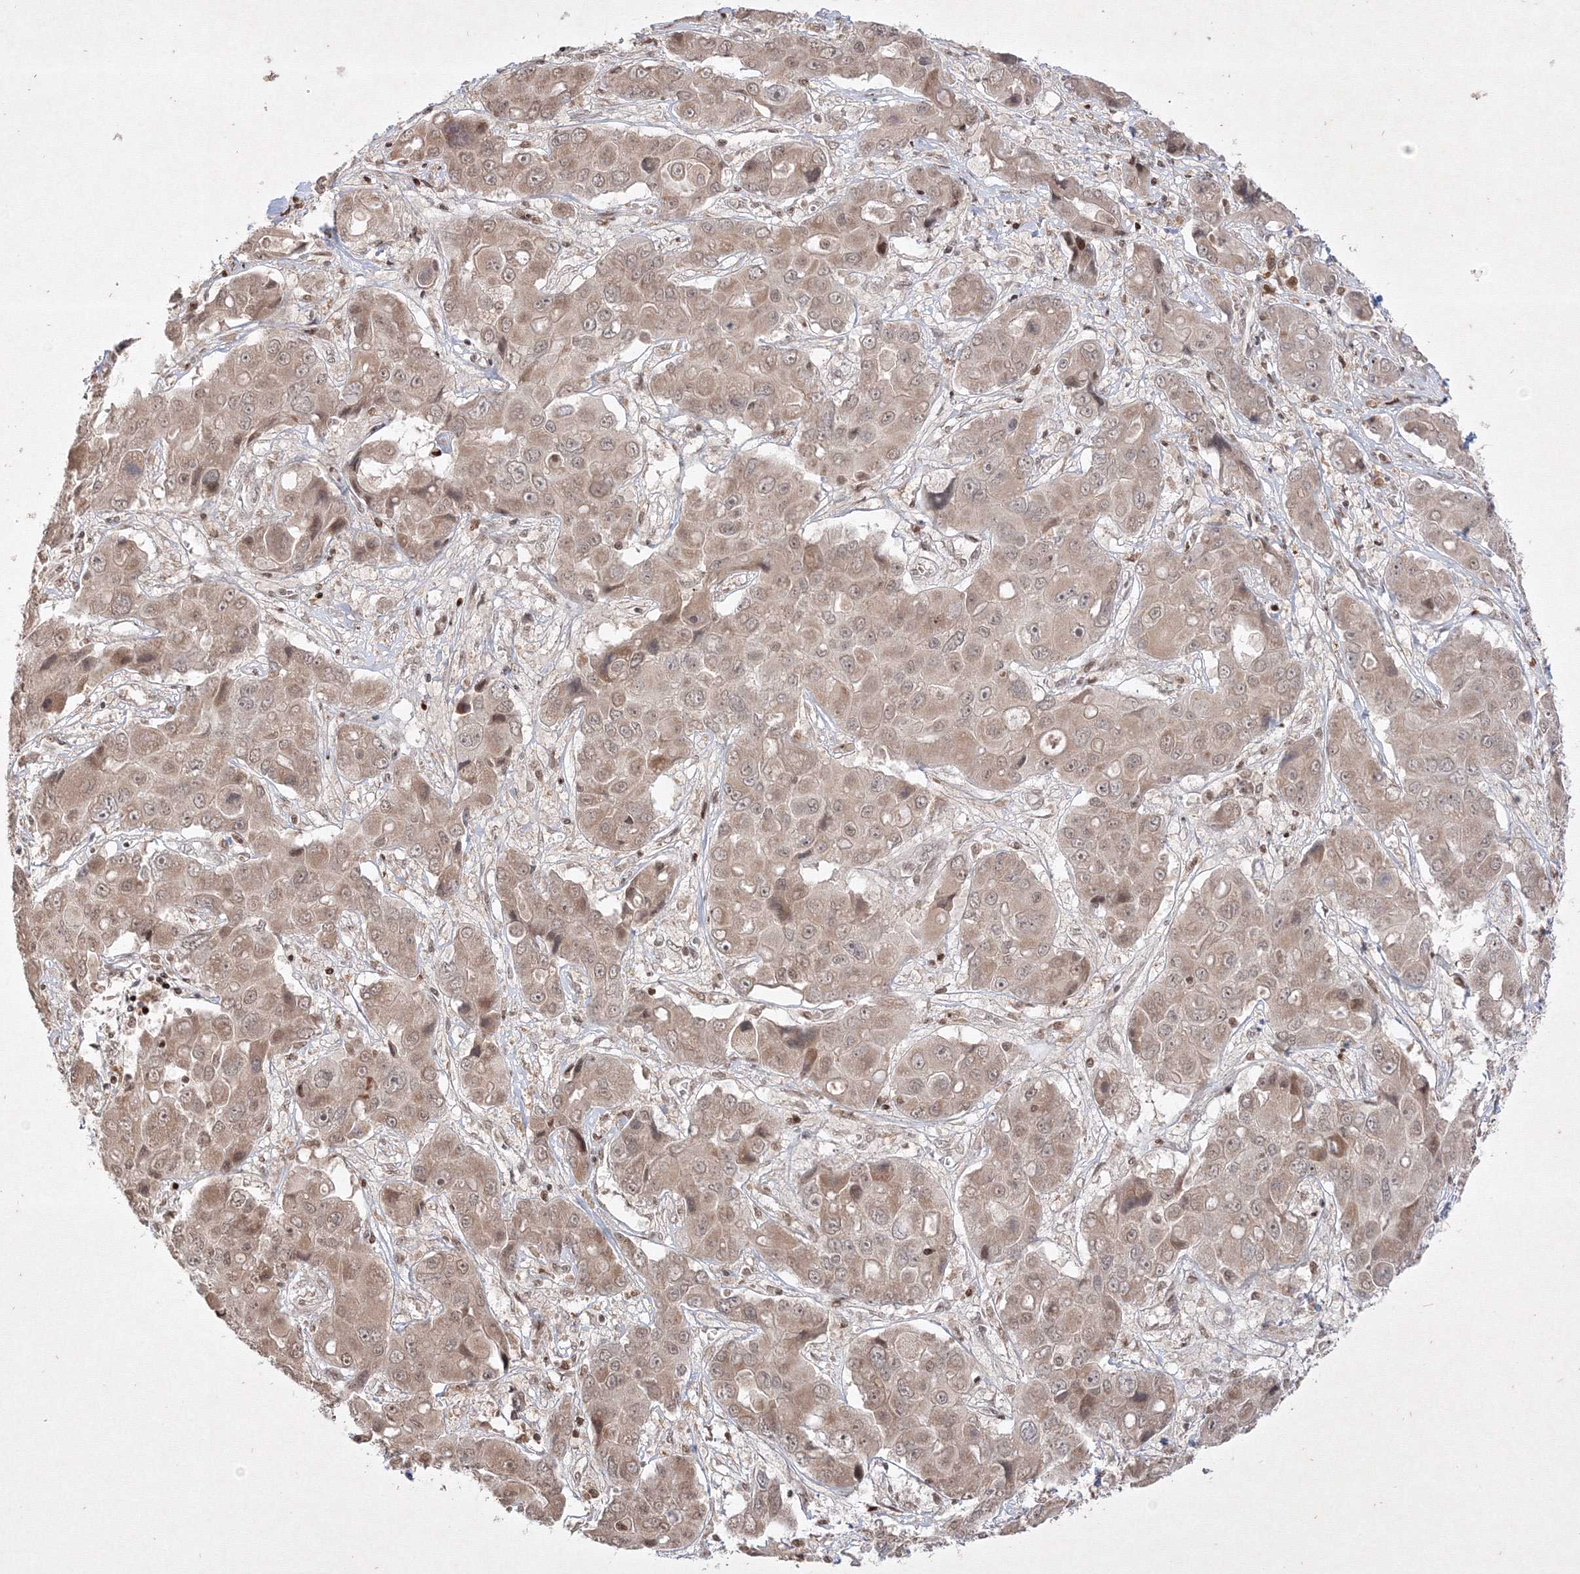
{"staining": {"intensity": "weak", "quantity": ">75%", "location": "cytoplasmic/membranous"}, "tissue": "liver cancer", "cell_type": "Tumor cells", "image_type": "cancer", "snomed": [{"axis": "morphology", "description": "Cholangiocarcinoma"}, {"axis": "topography", "description": "Liver"}], "caption": "Protein staining exhibits weak cytoplasmic/membranous positivity in about >75% of tumor cells in liver cholangiocarcinoma.", "gene": "TAB1", "patient": {"sex": "male", "age": 67}}